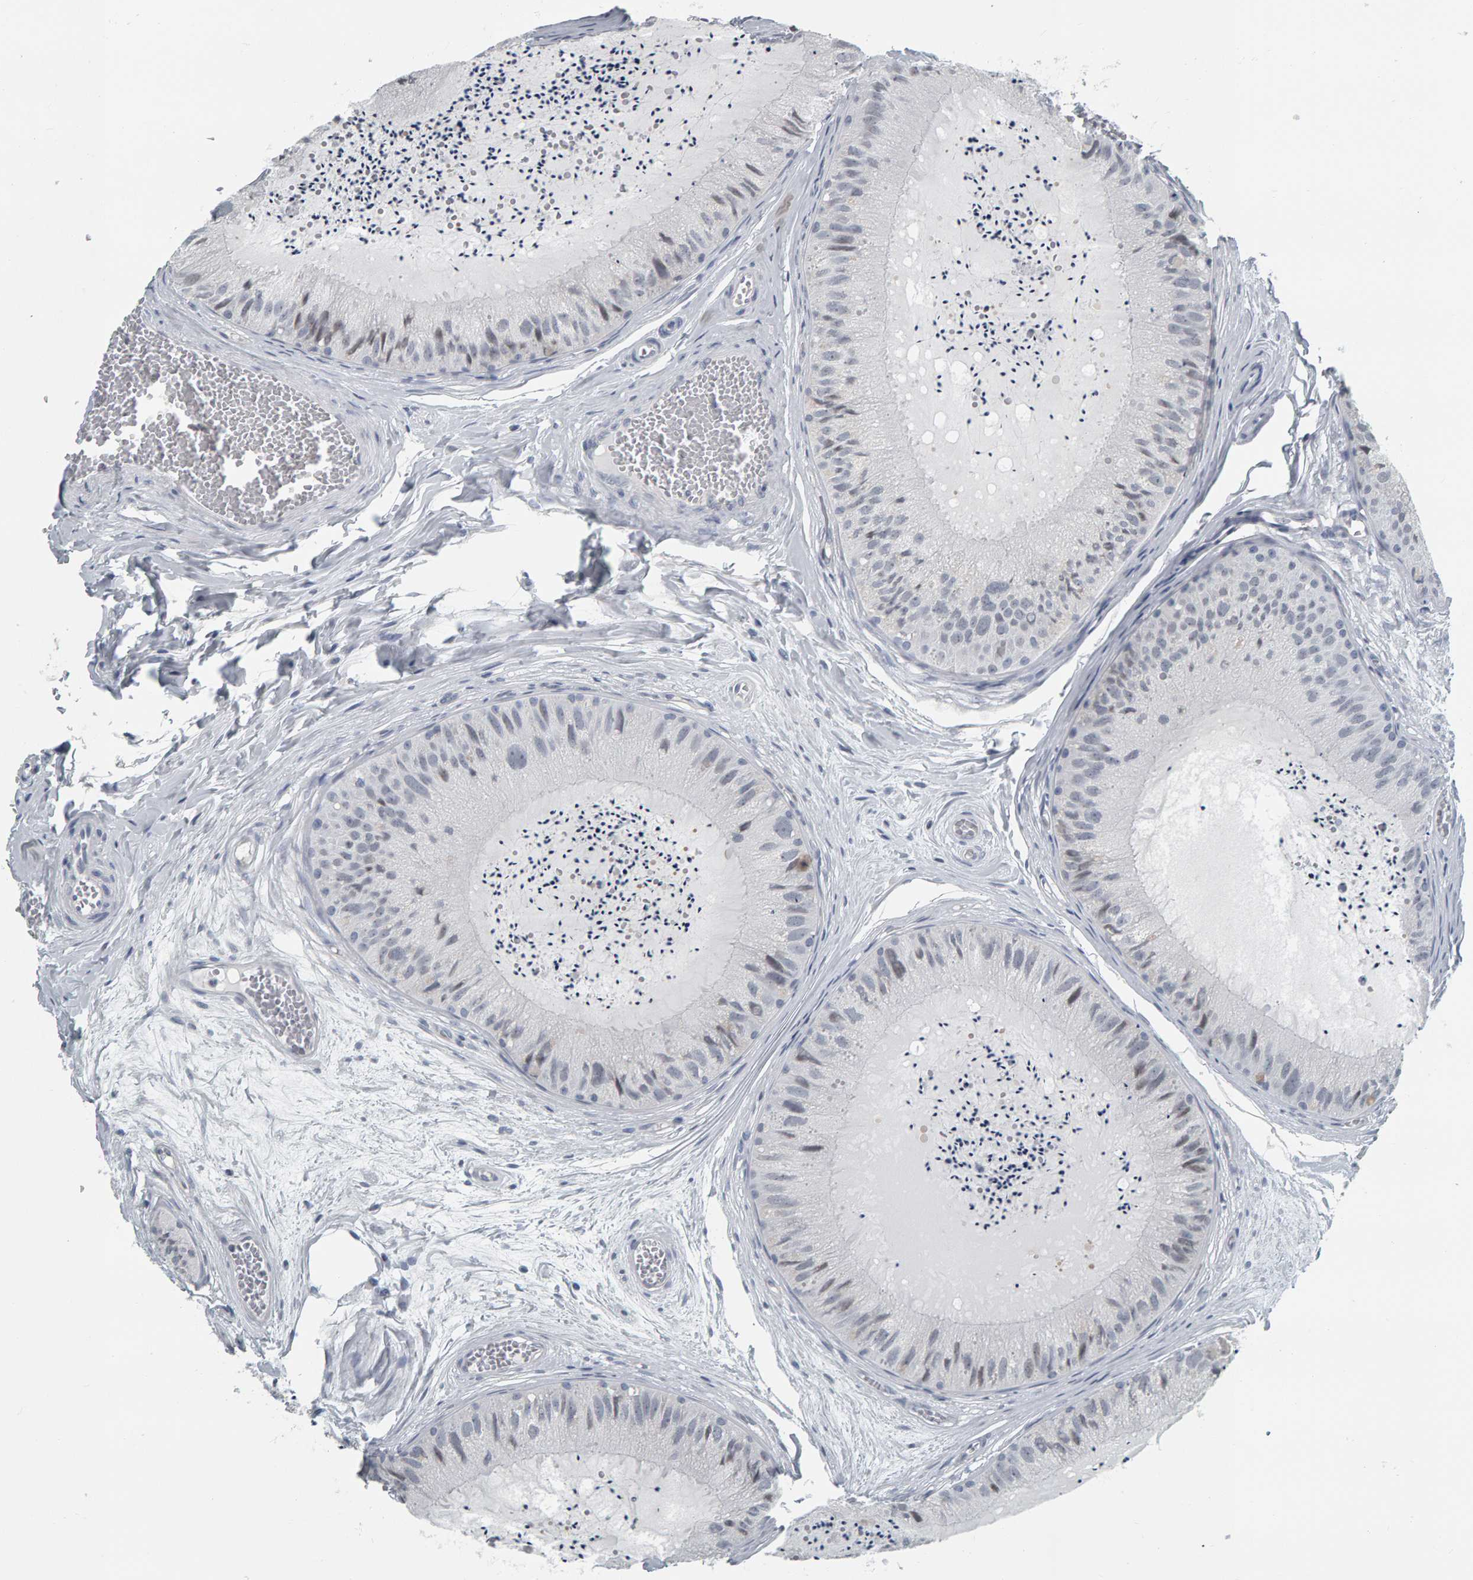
{"staining": {"intensity": "negative", "quantity": "none", "location": "none"}, "tissue": "epididymis", "cell_type": "Glandular cells", "image_type": "normal", "snomed": [{"axis": "morphology", "description": "Normal tissue, NOS"}, {"axis": "topography", "description": "Epididymis"}], "caption": "IHC of unremarkable human epididymis exhibits no expression in glandular cells. Nuclei are stained in blue.", "gene": "PYY", "patient": {"sex": "male", "age": 31}}